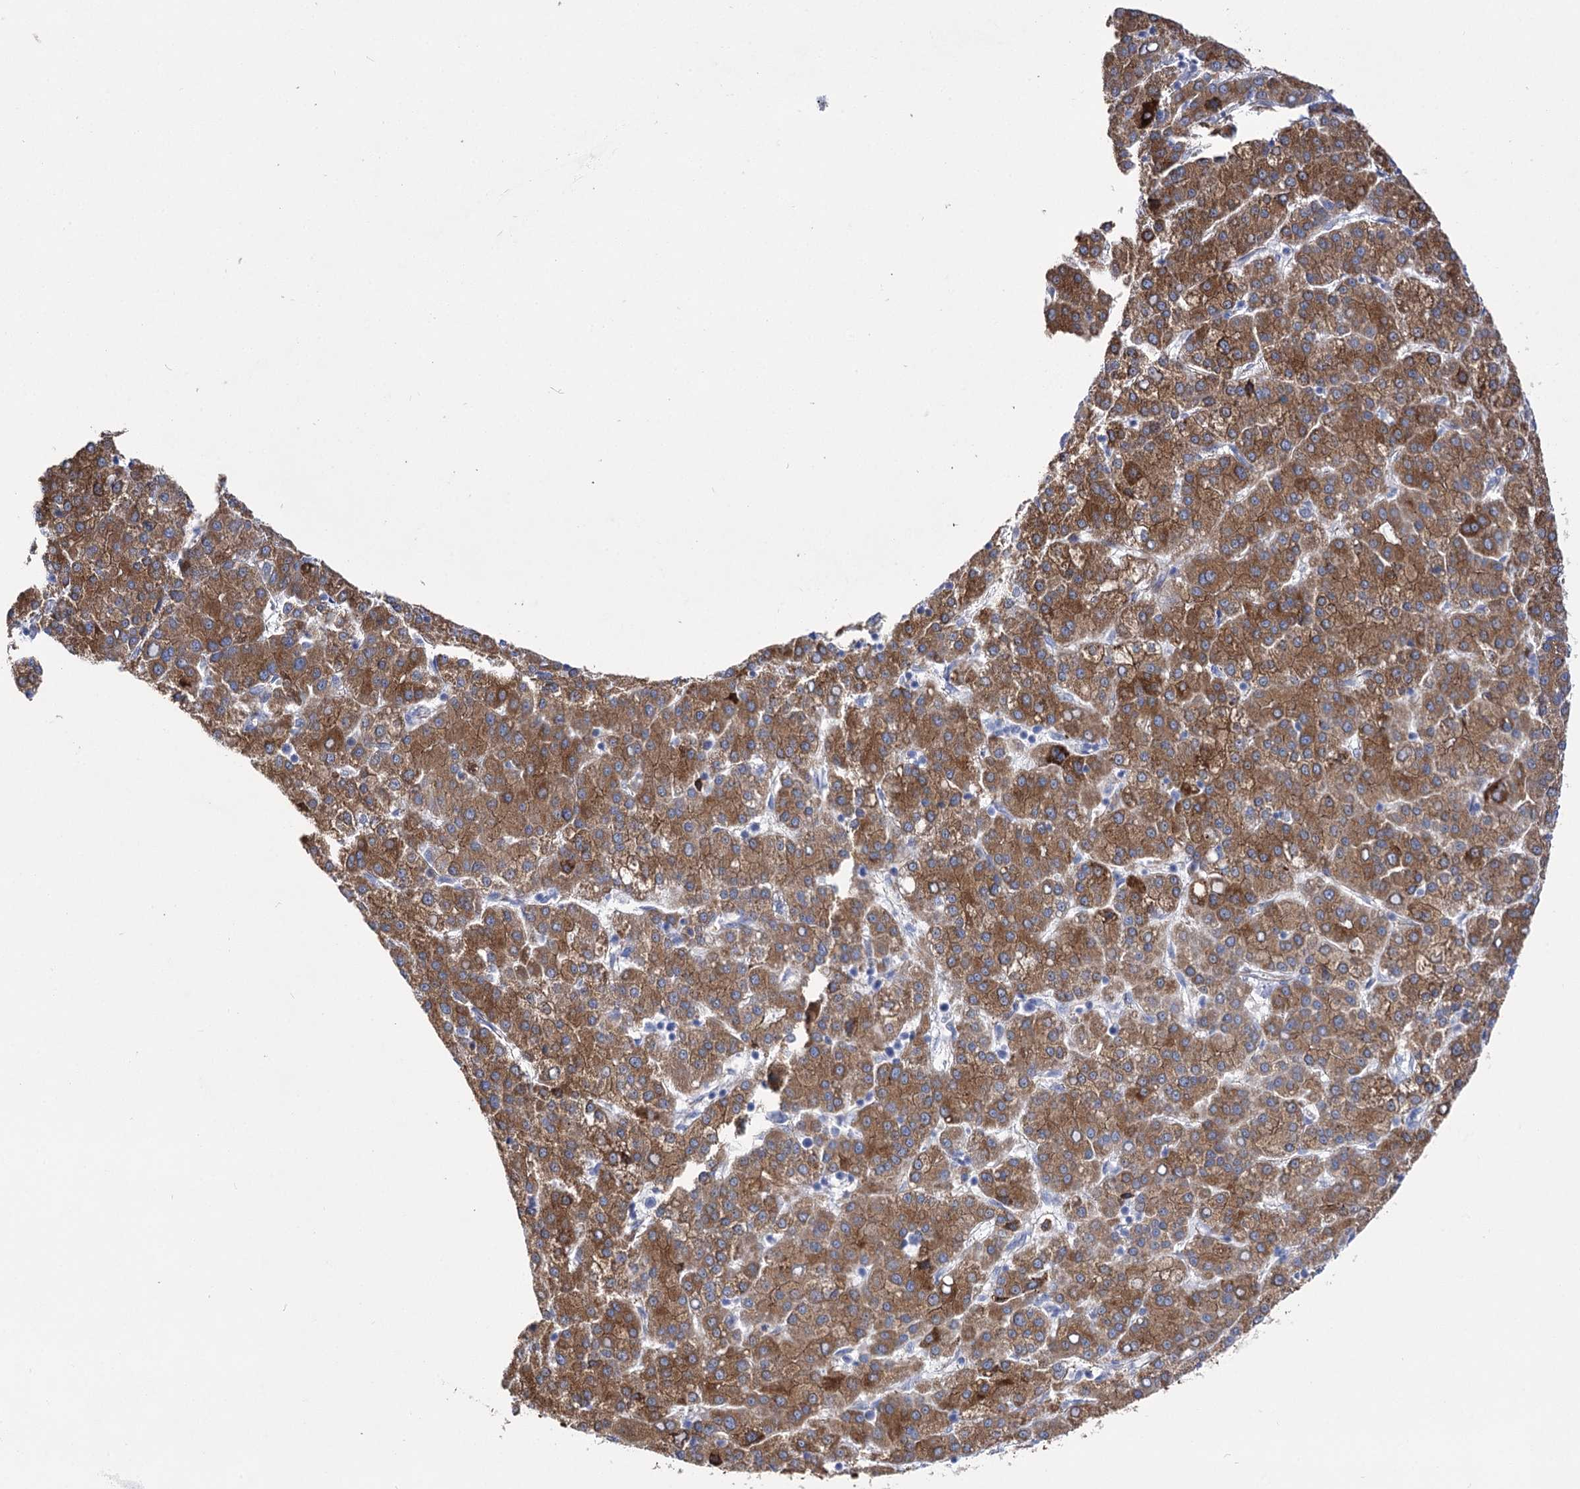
{"staining": {"intensity": "moderate", "quantity": ">75%", "location": "cytoplasmic/membranous"}, "tissue": "liver cancer", "cell_type": "Tumor cells", "image_type": "cancer", "snomed": [{"axis": "morphology", "description": "Carcinoma, Hepatocellular, NOS"}, {"axis": "topography", "description": "Liver"}], "caption": "Immunohistochemical staining of human liver cancer (hepatocellular carcinoma) reveals moderate cytoplasmic/membranous protein expression in about >75% of tumor cells. (DAB (3,3'-diaminobenzidine) = brown stain, brightfield microscopy at high magnification).", "gene": "NRAP", "patient": {"sex": "female", "age": 58}}